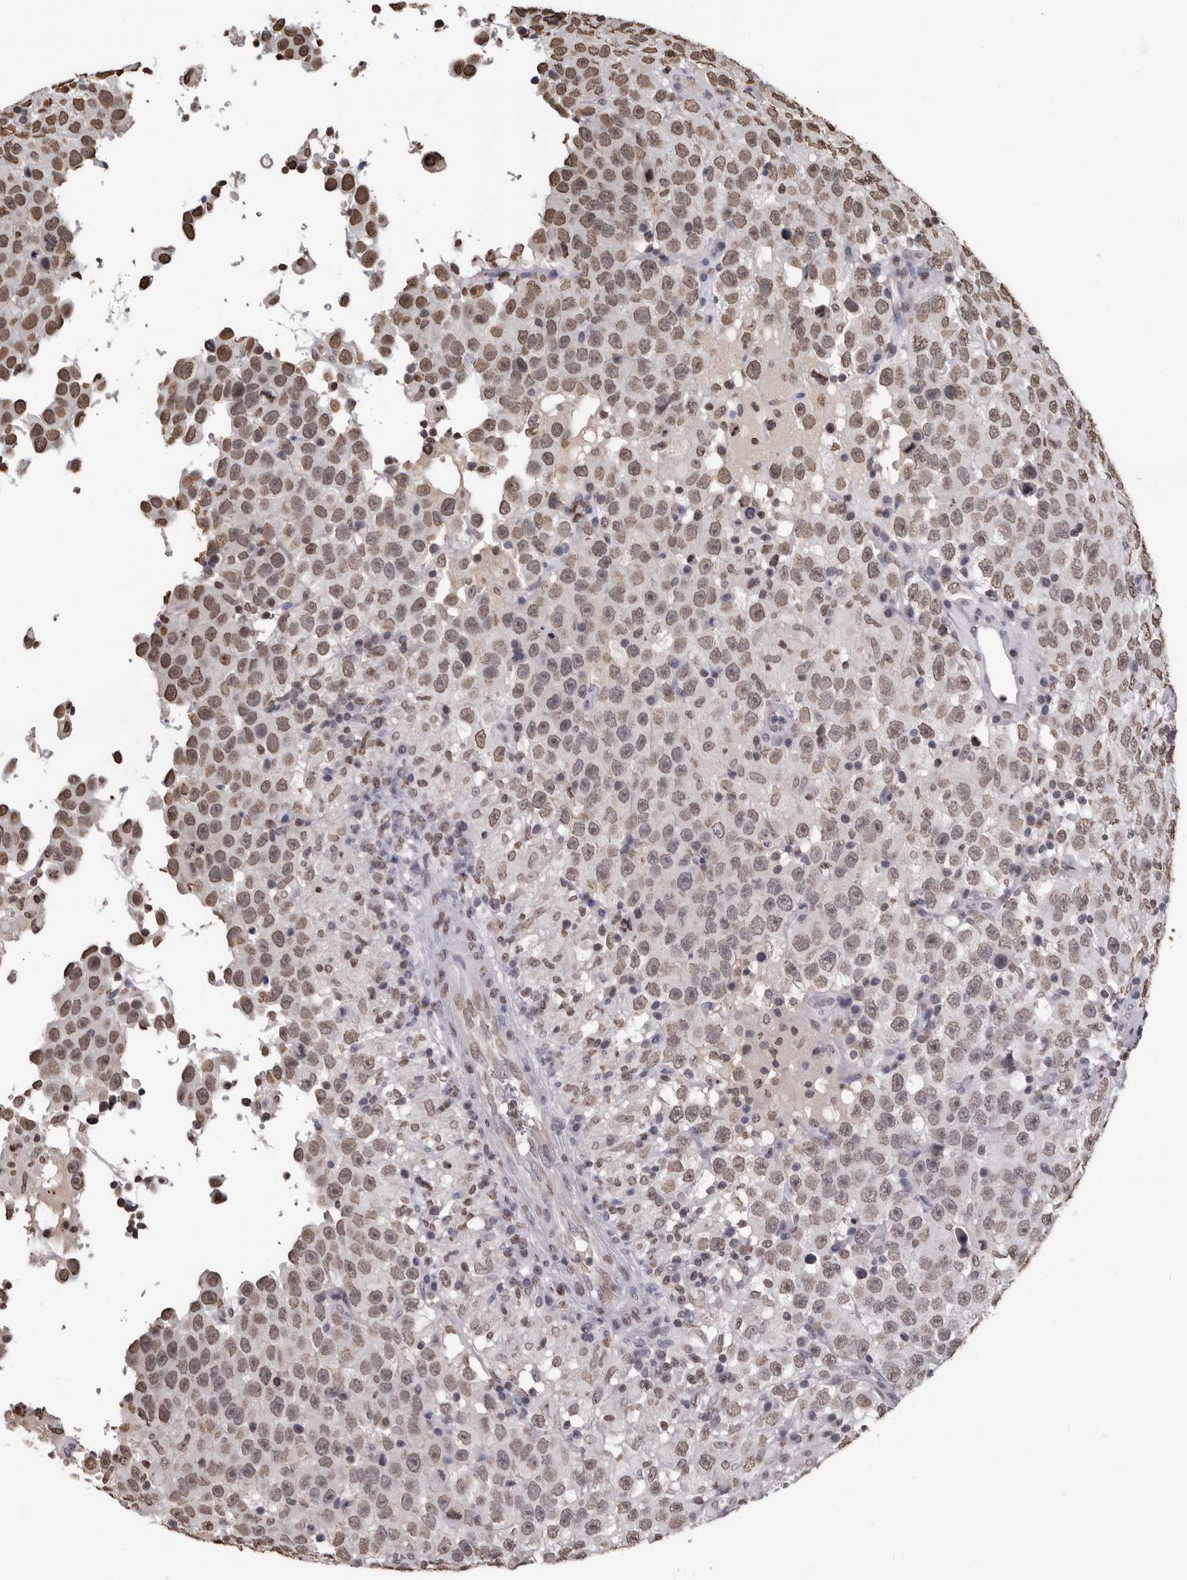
{"staining": {"intensity": "moderate", "quantity": ">75%", "location": "nuclear"}, "tissue": "testis cancer", "cell_type": "Tumor cells", "image_type": "cancer", "snomed": [{"axis": "morphology", "description": "Seminoma, NOS"}, {"axis": "topography", "description": "Testis"}], "caption": "Immunohistochemistry (IHC) staining of testis seminoma, which shows medium levels of moderate nuclear expression in approximately >75% of tumor cells indicating moderate nuclear protein expression. The staining was performed using DAB (3,3'-diaminobenzidine) (brown) for protein detection and nuclei were counterstained in hematoxylin (blue).", "gene": "AHR", "patient": {"sex": "male", "age": 41}}